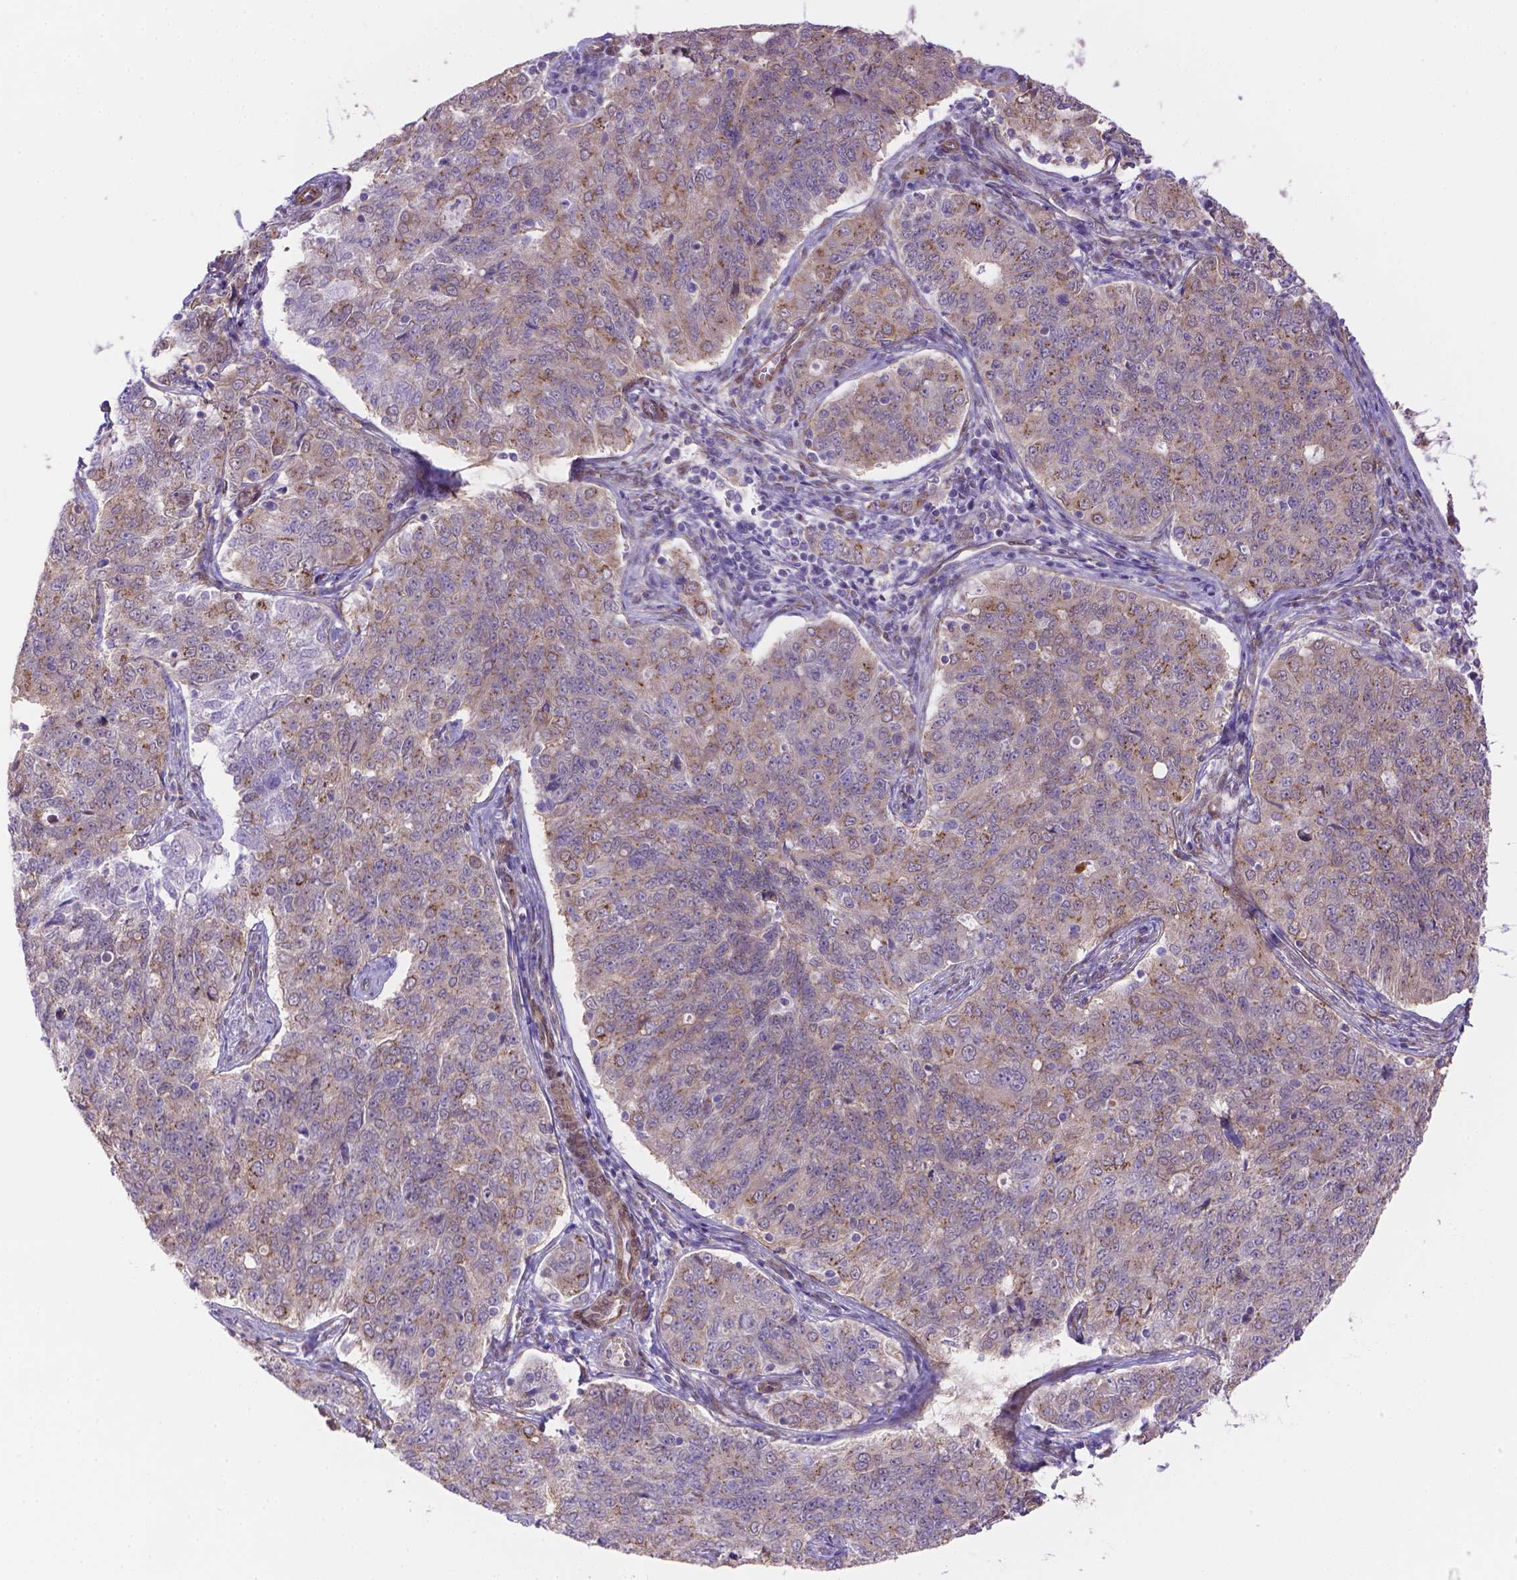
{"staining": {"intensity": "weak", "quantity": ">75%", "location": "cytoplasmic/membranous"}, "tissue": "endometrial cancer", "cell_type": "Tumor cells", "image_type": "cancer", "snomed": [{"axis": "morphology", "description": "Adenocarcinoma, NOS"}, {"axis": "topography", "description": "Endometrium"}], "caption": "This image demonstrates adenocarcinoma (endometrial) stained with immunohistochemistry (IHC) to label a protein in brown. The cytoplasmic/membranous of tumor cells show weak positivity for the protein. Nuclei are counter-stained blue.", "gene": "YAP1", "patient": {"sex": "female", "age": 43}}